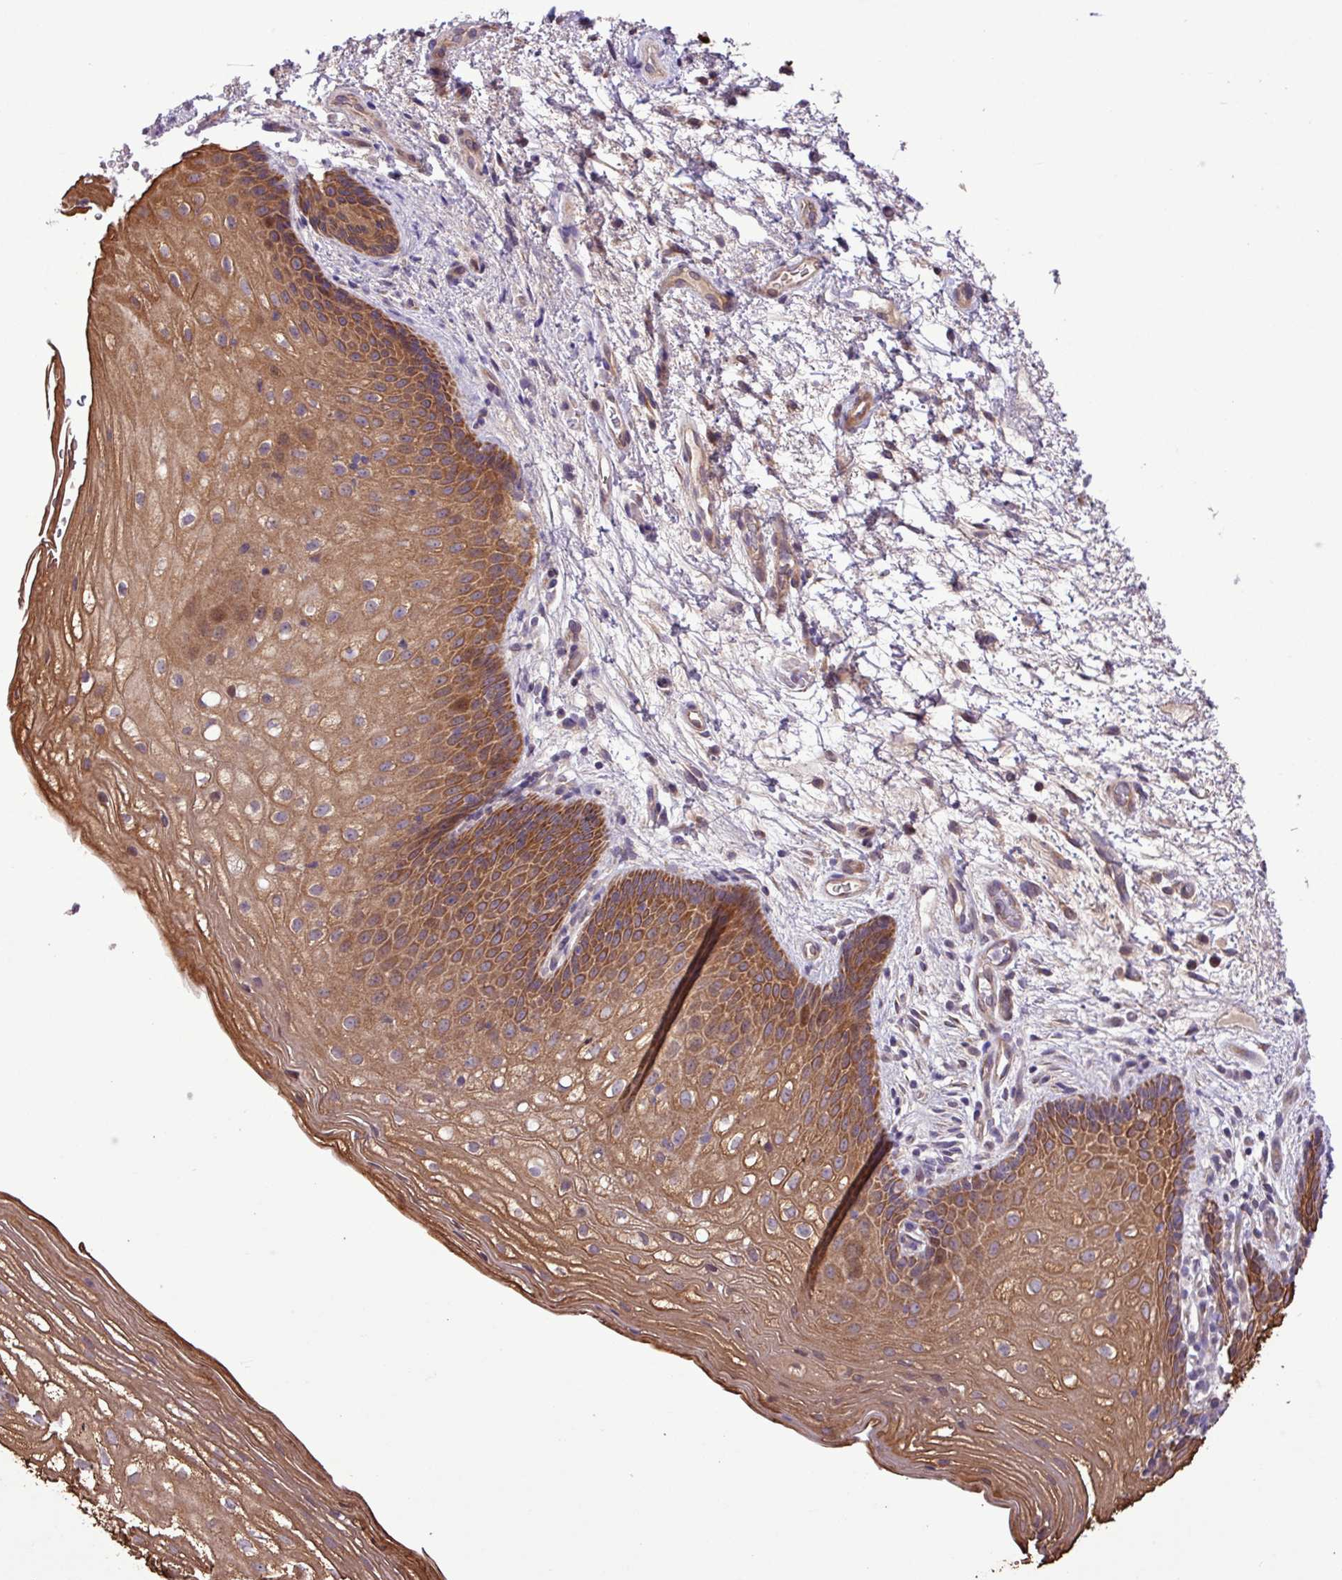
{"staining": {"intensity": "moderate", "quantity": ">75%", "location": "cytoplasmic/membranous"}, "tissue": "vagina", "cell_type": "Squamous epithelial cells", "image_type": "normal", "snomed": [{"axis": "morphology", "description": "Normal tissue, NOS"}, {"axis": "topography", "description": "Vagina"}], "caption": "Approximately >75% of squamous epithelial cells in benign vagina demonstrate moderate cytoplasmic/membranous protein staining as visualized by brown immunohistochemical staining.", "gene": "TIMM10B", "patient": {"sex": "female", "age": 47}}